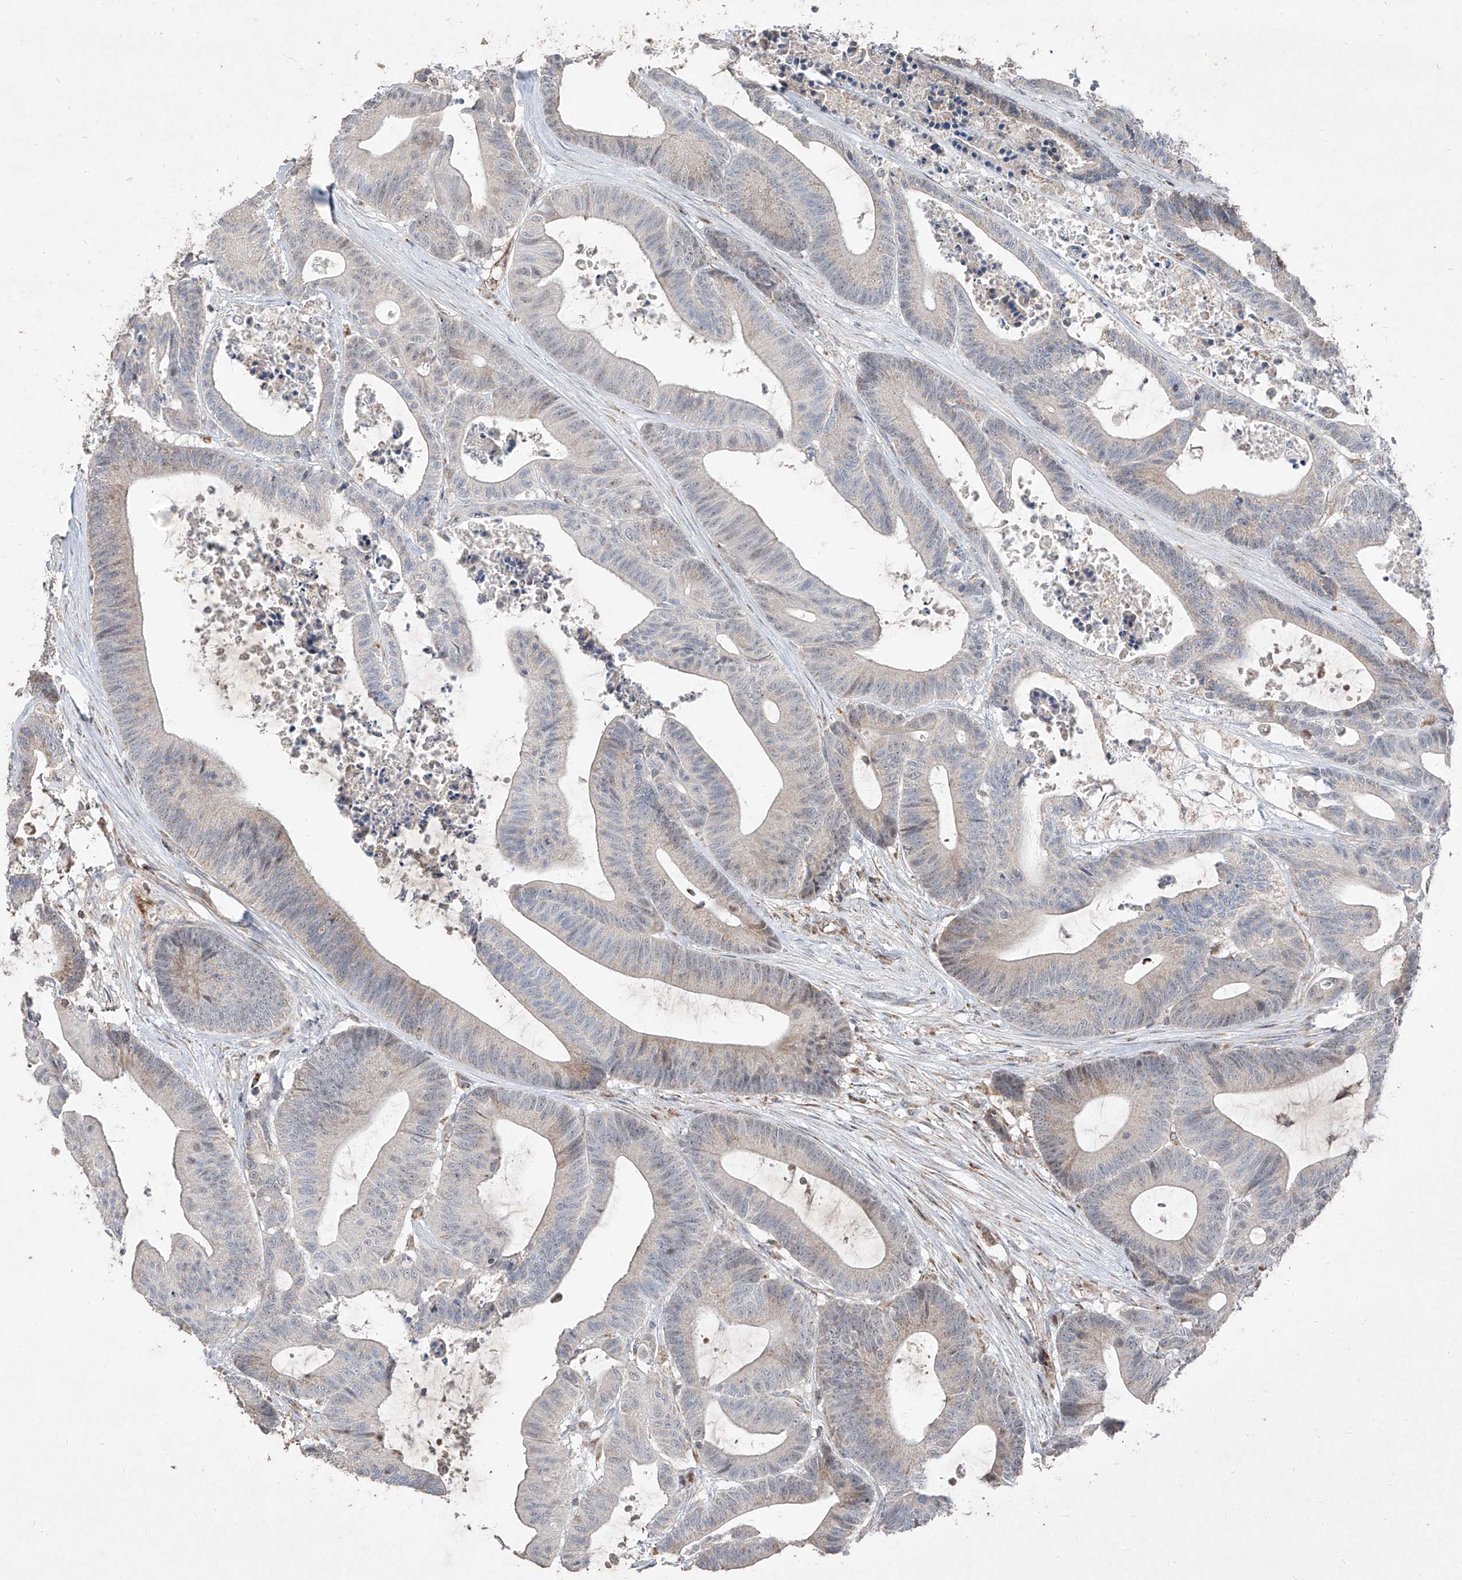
{"staining": {"intensity": "weak", "quantity": "<25%", "location": "cytoplasmic/membranous"}, "tissue": "colorectal cancer", "cell_type": "Tumor cells", "image_type": "cancer", "snomed": [{"axis": "morphology", "description": "Adenocarcinoma, NOS"}, {"axis": "topography", "description": "Colon"}], "caption": "Tumor cells are negative for brown protein staining in adenocarcinoma (colorectal).", "gene": "NDUFB3", "patient": {"sex": "female", "age": 84}}